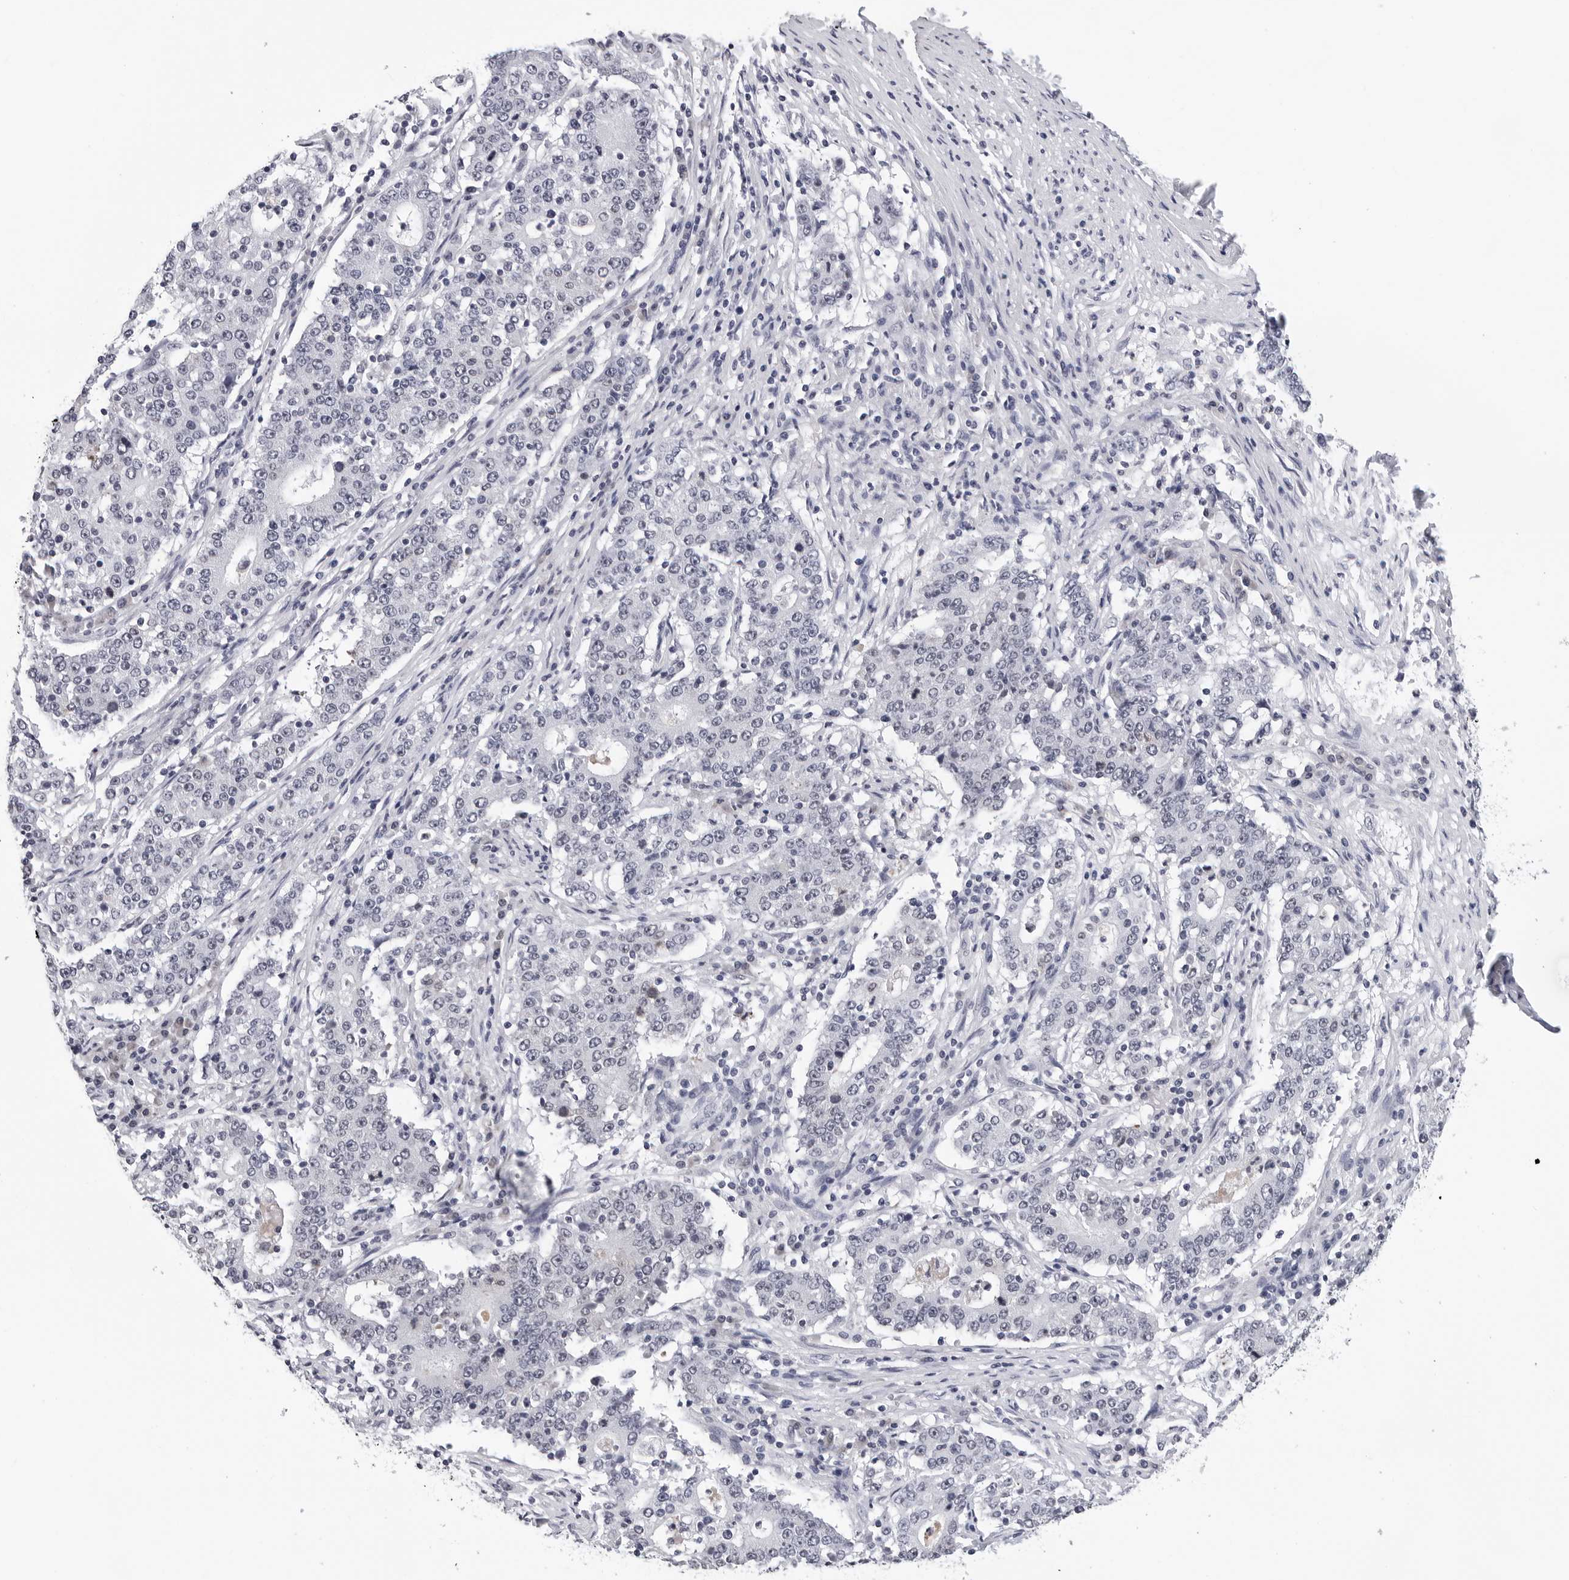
{"staining": {"intensity": "negative", "quantity": "none", "location": "none"}, "tissue": "stomach cancer", "cell_type": "Tumor cells", "image_type": "cancer", "snomed": [{"axis": "morphology", "description": "Adenocarcinoma, NOS"}, {"axis": "topography", "description": "Stomach"}], "caption": "DAB (3,3'-diaminobenzidine) immunohistochemical staining of human stomach cancer (adenocarcinoma) demonstrates no significant staining in tumor cells.", "gene": "GNL2", "patient": {"sex": "male", "age": 59}}